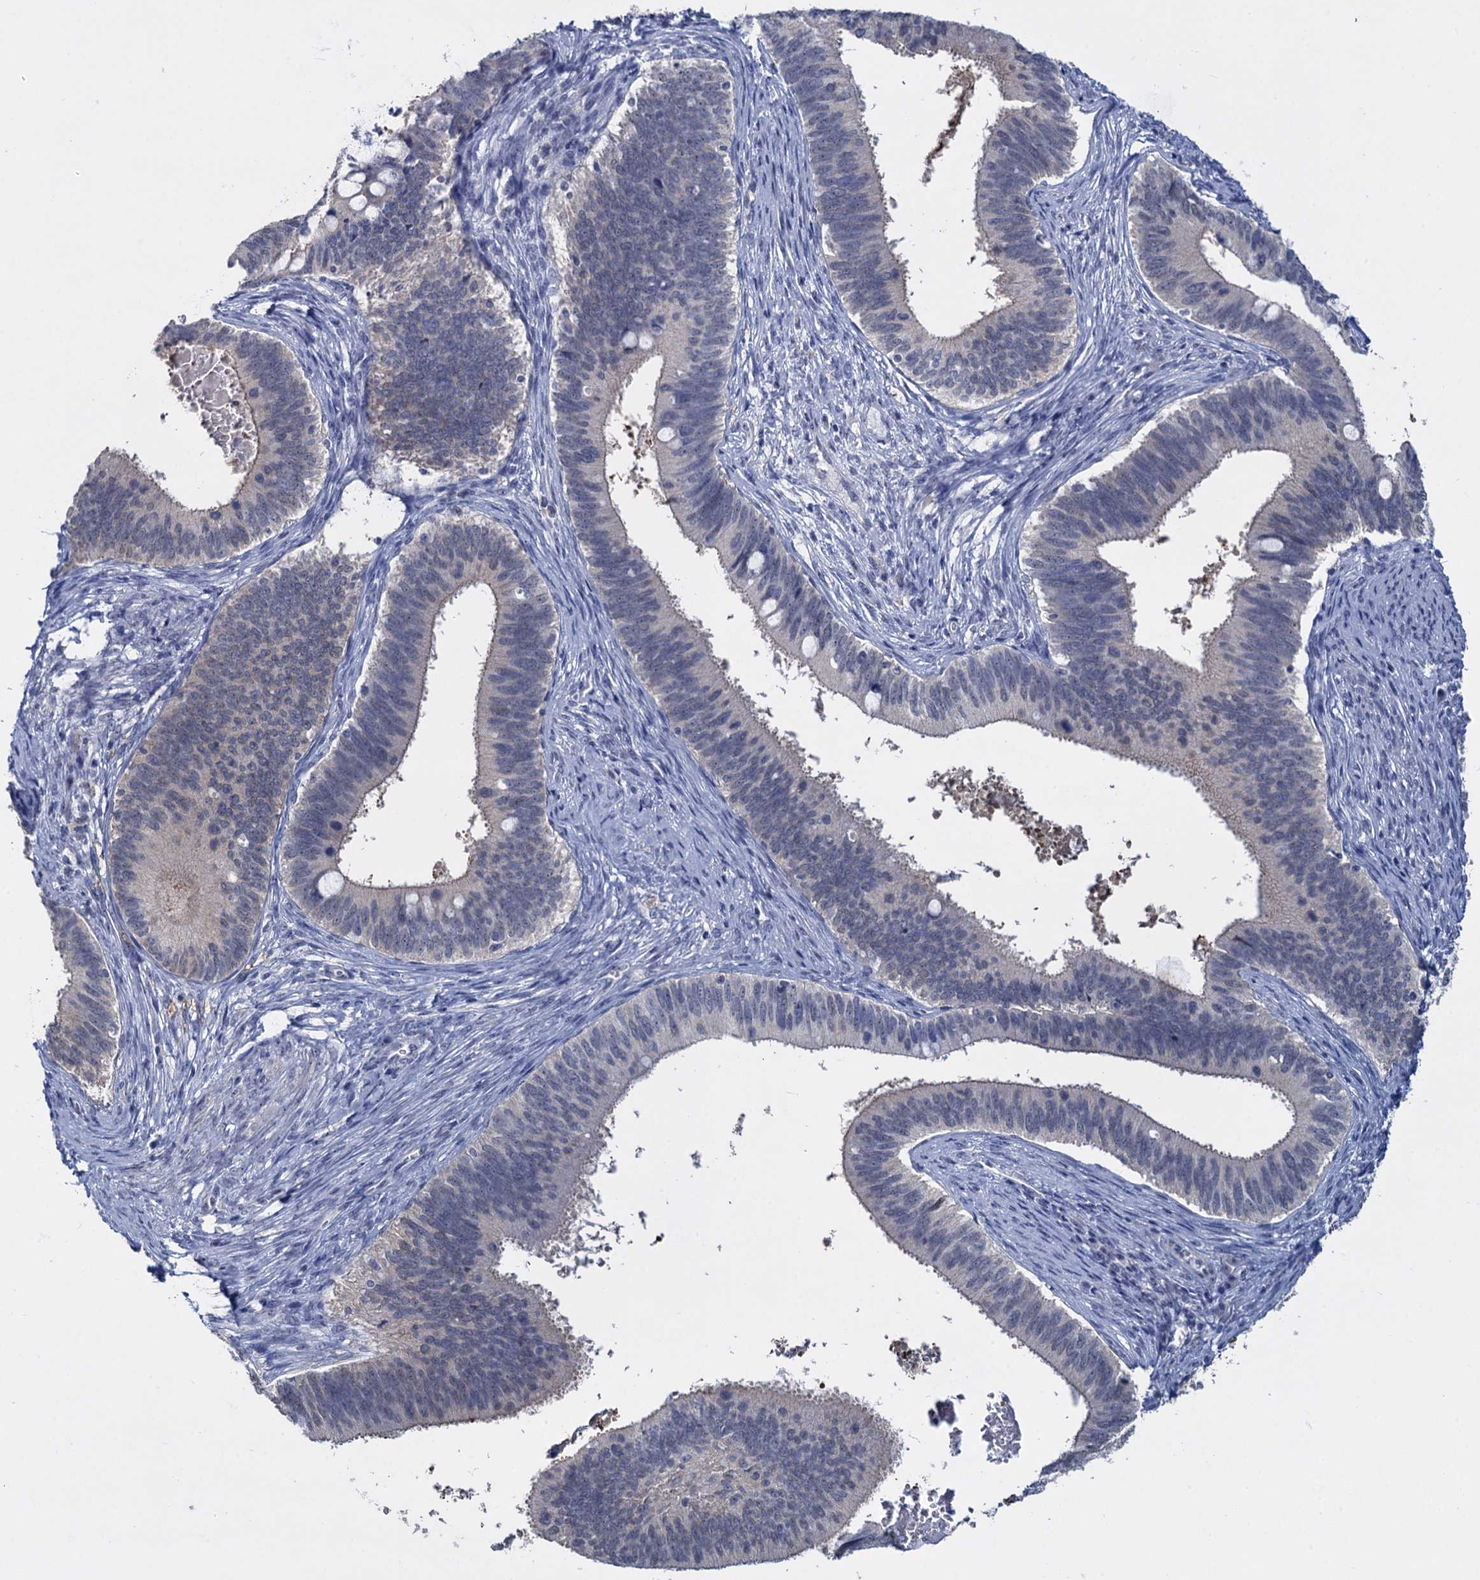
{"staining": {"intensity": "negative", "quantity": "none", "location": "none"}, "tissue": "cervical cancer", "cell_type": "Tumor cells", "image_type": "cancer", "snomed": [{"axis": "morphology", "description": "Adenocarcinoma, NOS"}, {"axis": "topography", "description": "Cervix"}], "caption": "Immunohistochemical staining of cervical cancer (adenocarcinoma) reveals no significant positivity in tumor cells. (IHC, brightfield microscopy, high magnification).", "gene": "SFN", "patient": {"sex": "female", "age": 42}}